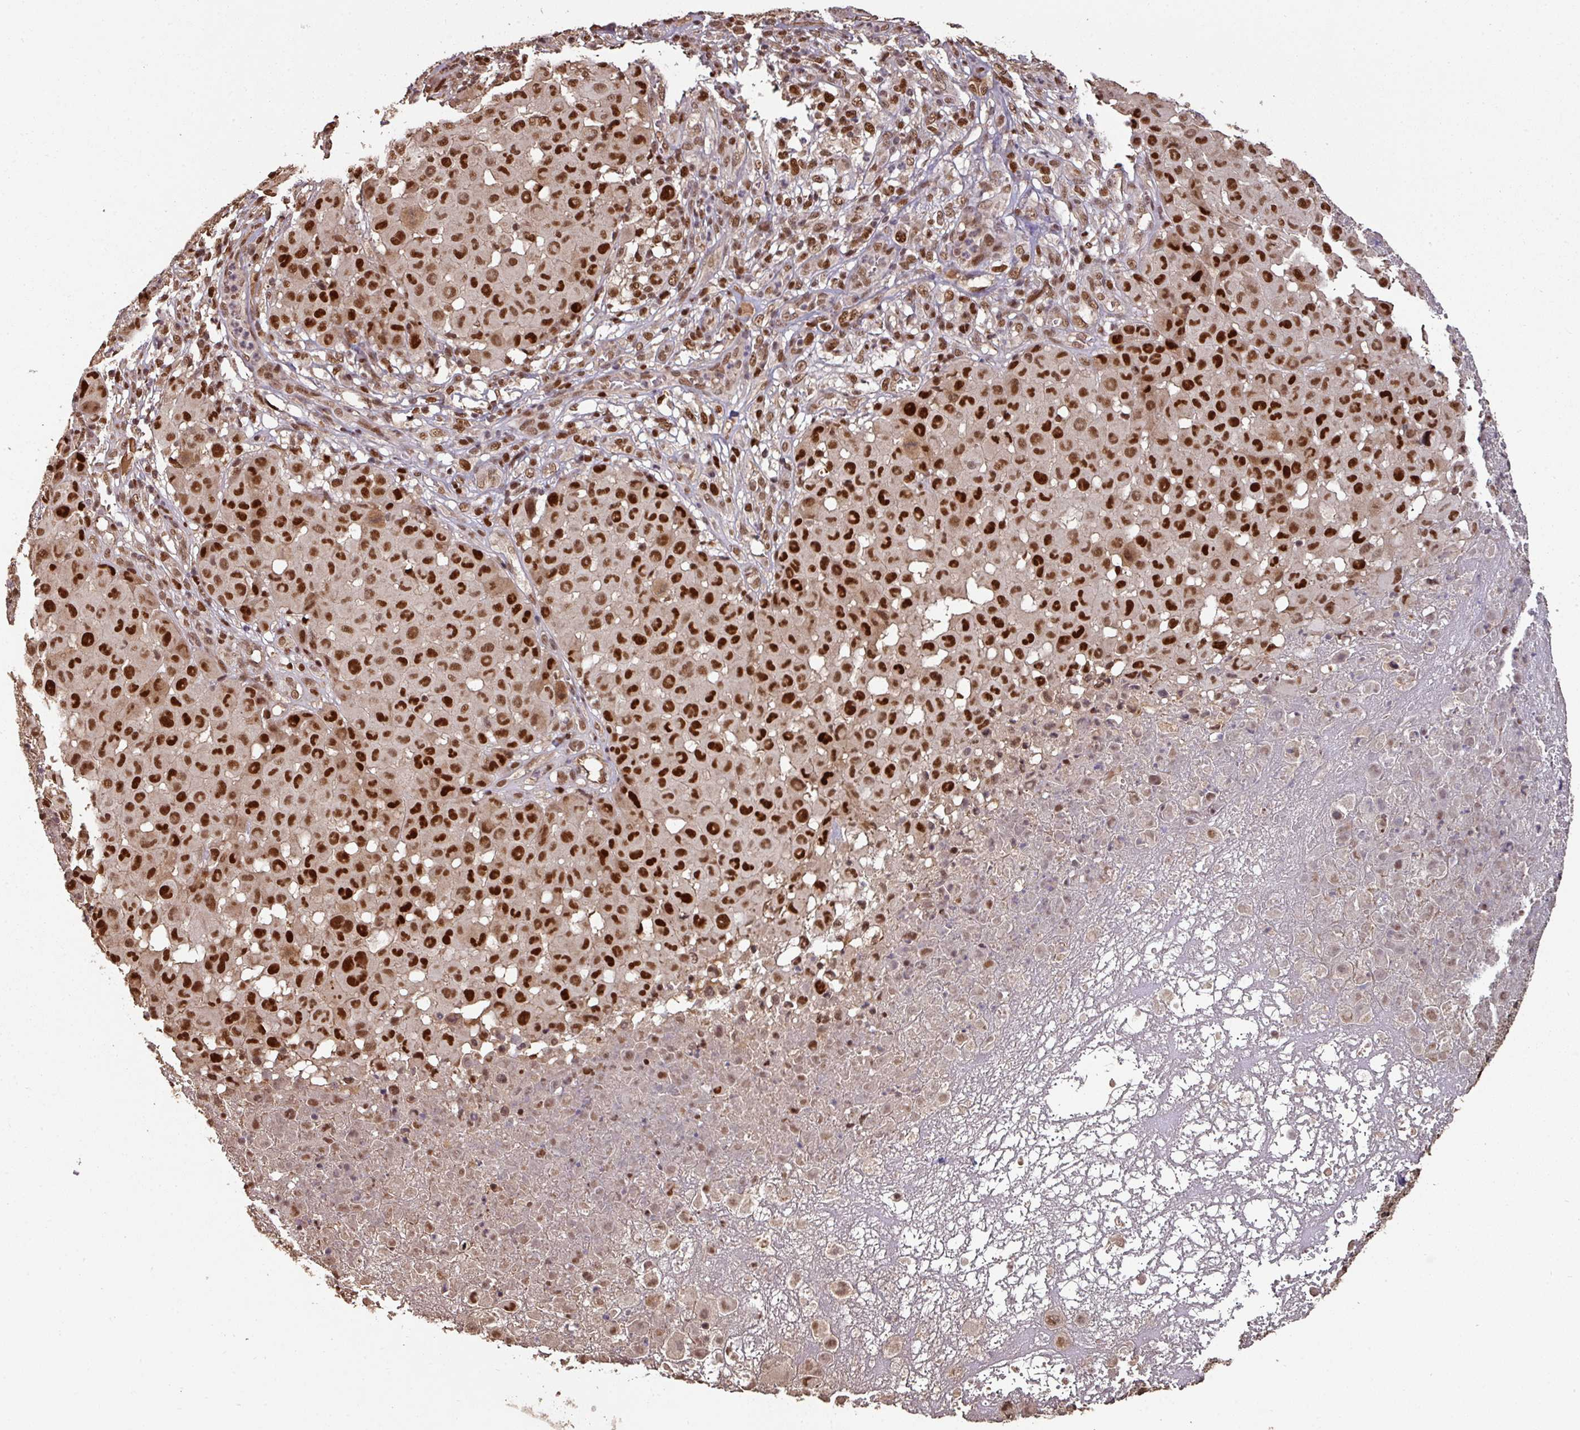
{"staining": {"intensity": "strong", "quantity": ">75%", "location": "nuclear"}, "tissue": "melanoma", "cell_type": "Tumor cells", "image_type": "cancer", "snomed": [{"axis": "morphology", "description": "Malignant melanoma, NOS"}, {"axis": "topography", "description": "Skin"}], "caption": "Strong nuclear positivity is seen in approximately >75% of tumor cells in melanoma.", "gene": "POLD1", "patient": {"sex": "male", "age": 73}}